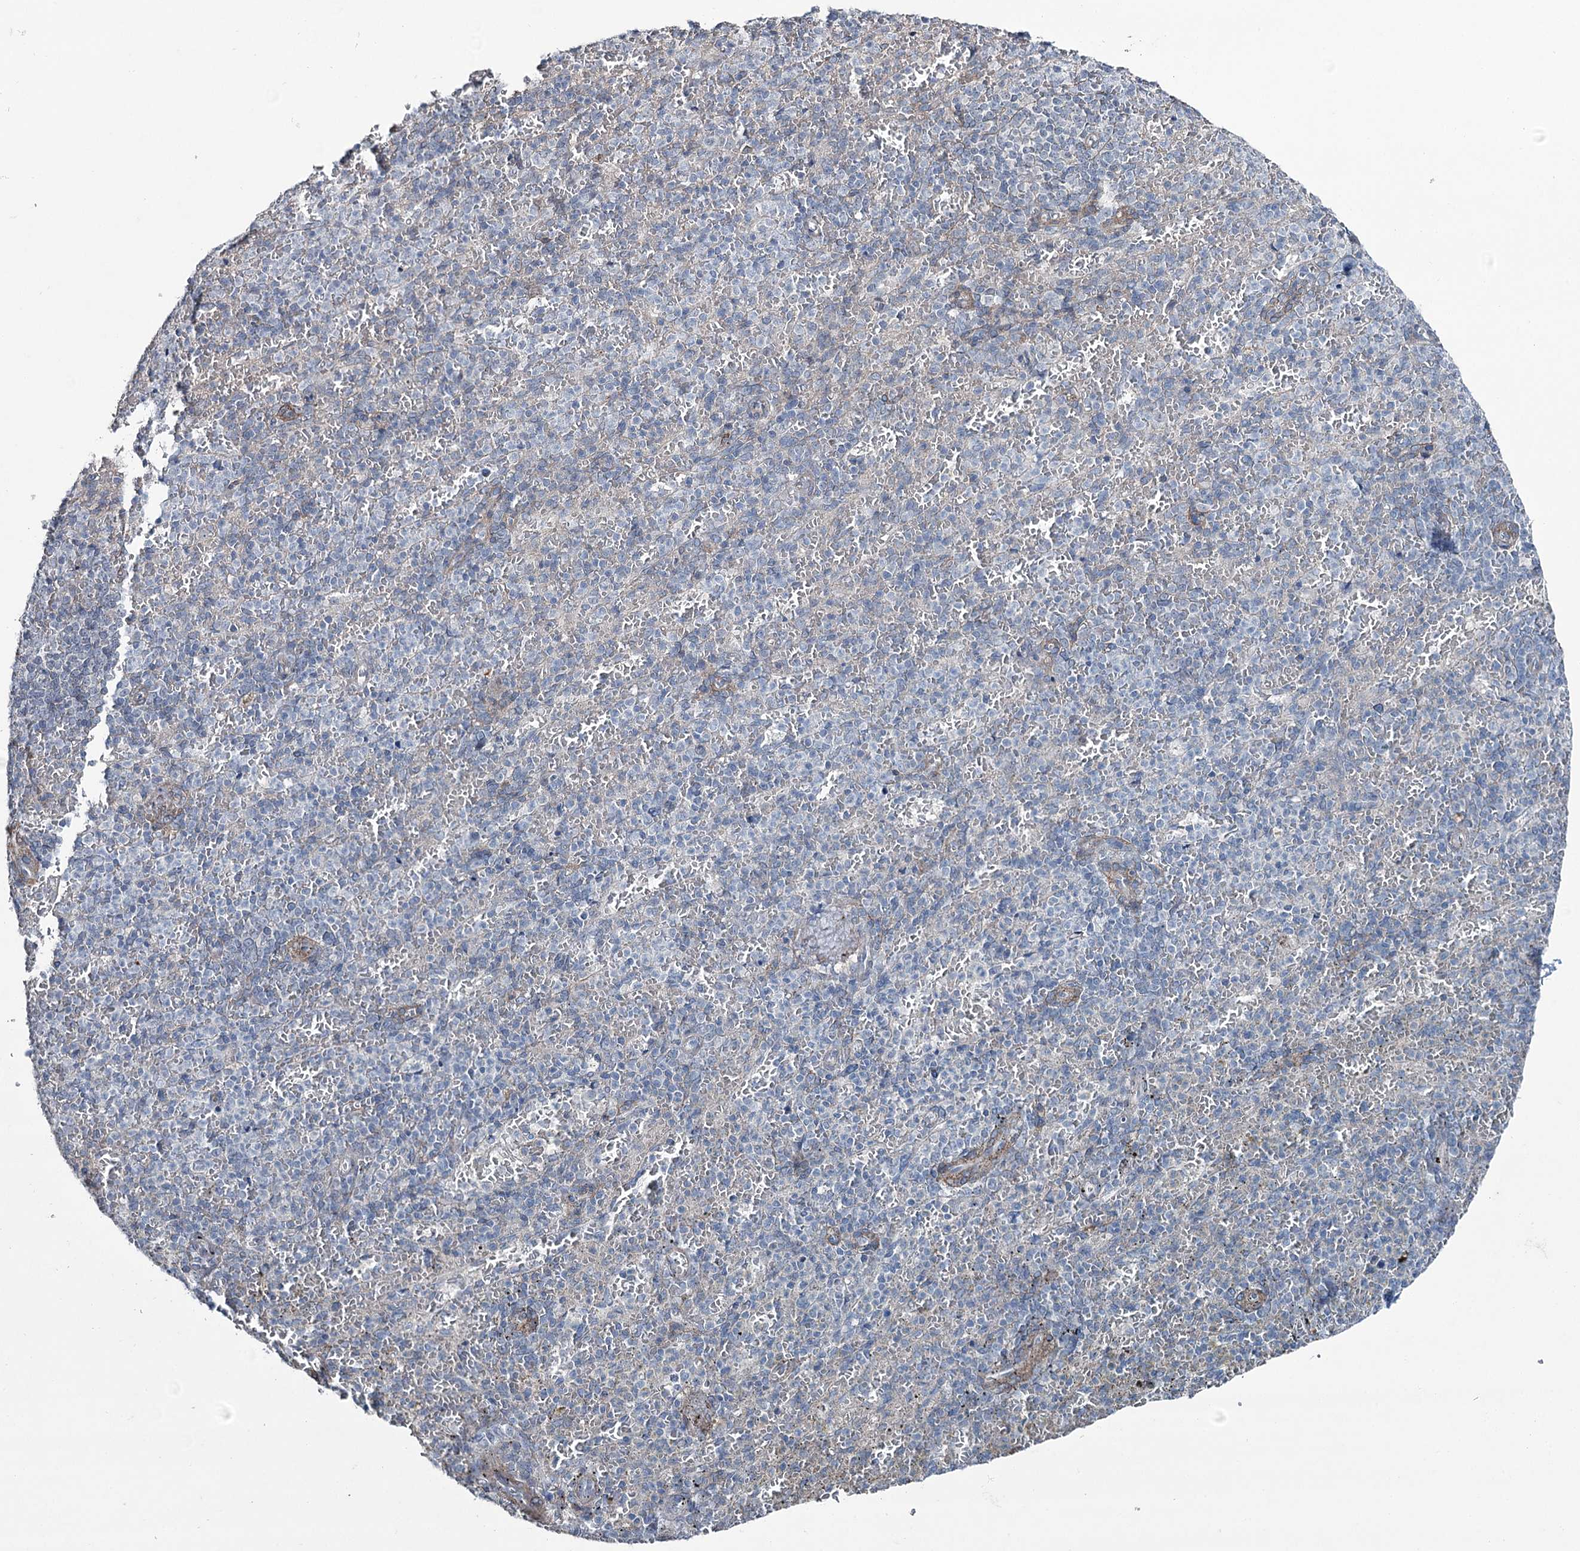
{"staining": {"intensity": "negative", "quantity": "none", "location": "none"}, "tissue": "spleen", "cell_type": "Cells in red pulp", "image_type": "normal", "snomed": [{"axis": "morphology", "description": "Normal tissue, NOS"}, {"axis": "topography", "description": "Spleen"}], "caption": "This micrograph is of benign spleen stained with immunohistochemistry (IHC) to label a protein in brown with the nuclei are counter-stained blue. There is no staining in cells in red pulp.", "gene": "FAM120B", "patient": {"sex": "female", "age": 74}}